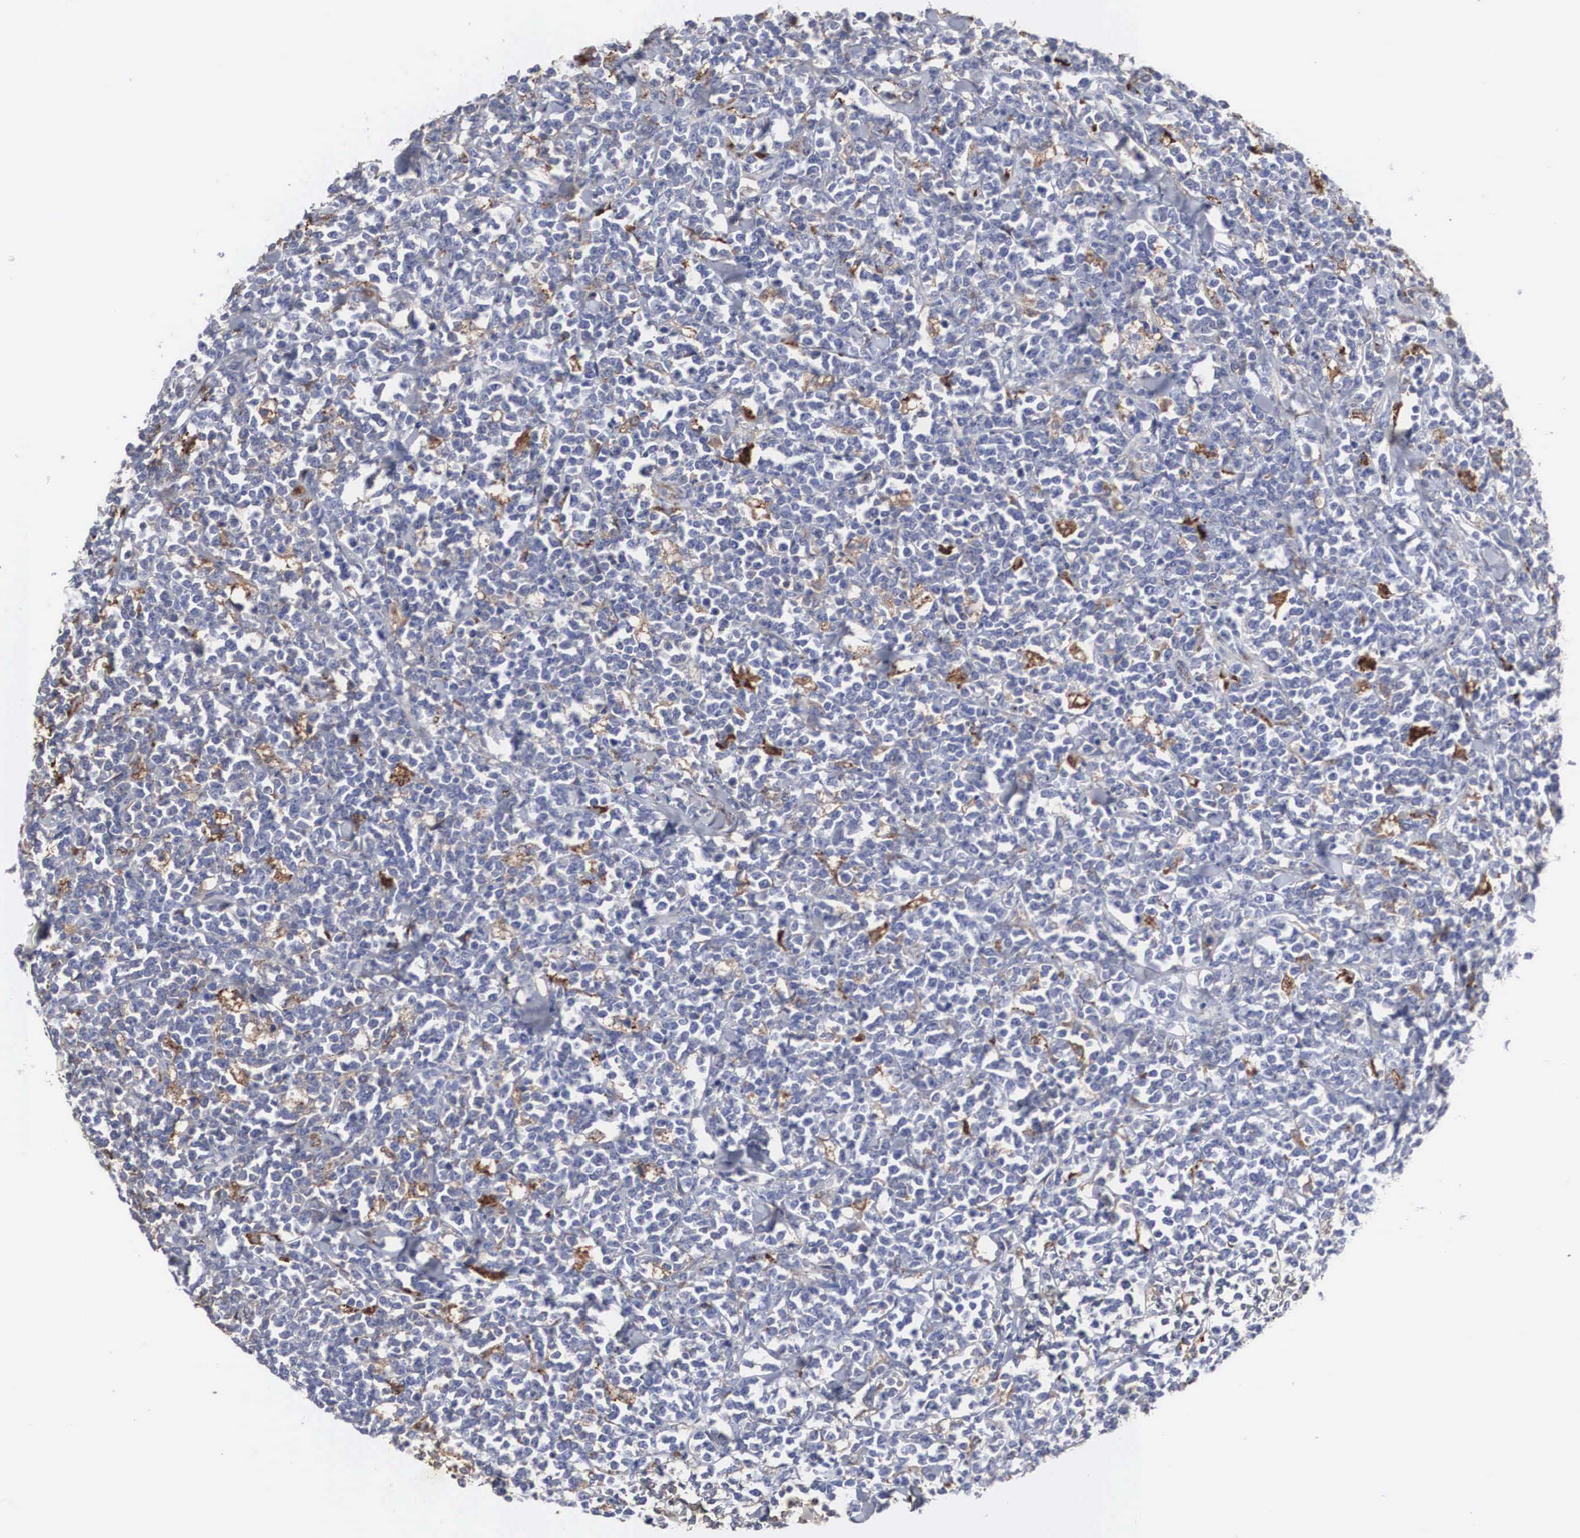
{"staining": {"intensity": "moderate", "quantity": "<25%", "location": "cytoplasmic/membranous"}, "tissue": "lymphoma", "cell_type": "Tumor cells", "image_type": "cancer", "snomed": [{"axis": "morphology", "description": "Malignant lymphoma, non-Hodgkin's type, High grade"}, {"axis": "topography", "description": "Small intestine"}, {"axis": "topography", "description": "Colon"}], "caption": "Protein staining of high-grade malignant lymphoma, non-Hodgkin's type tissue reveals moderate cytoplasmic/membranous expression in about <25% of tumor cells.", "gene": "LGALS3BP", "patient": {"sex": "male", "age": 8}}